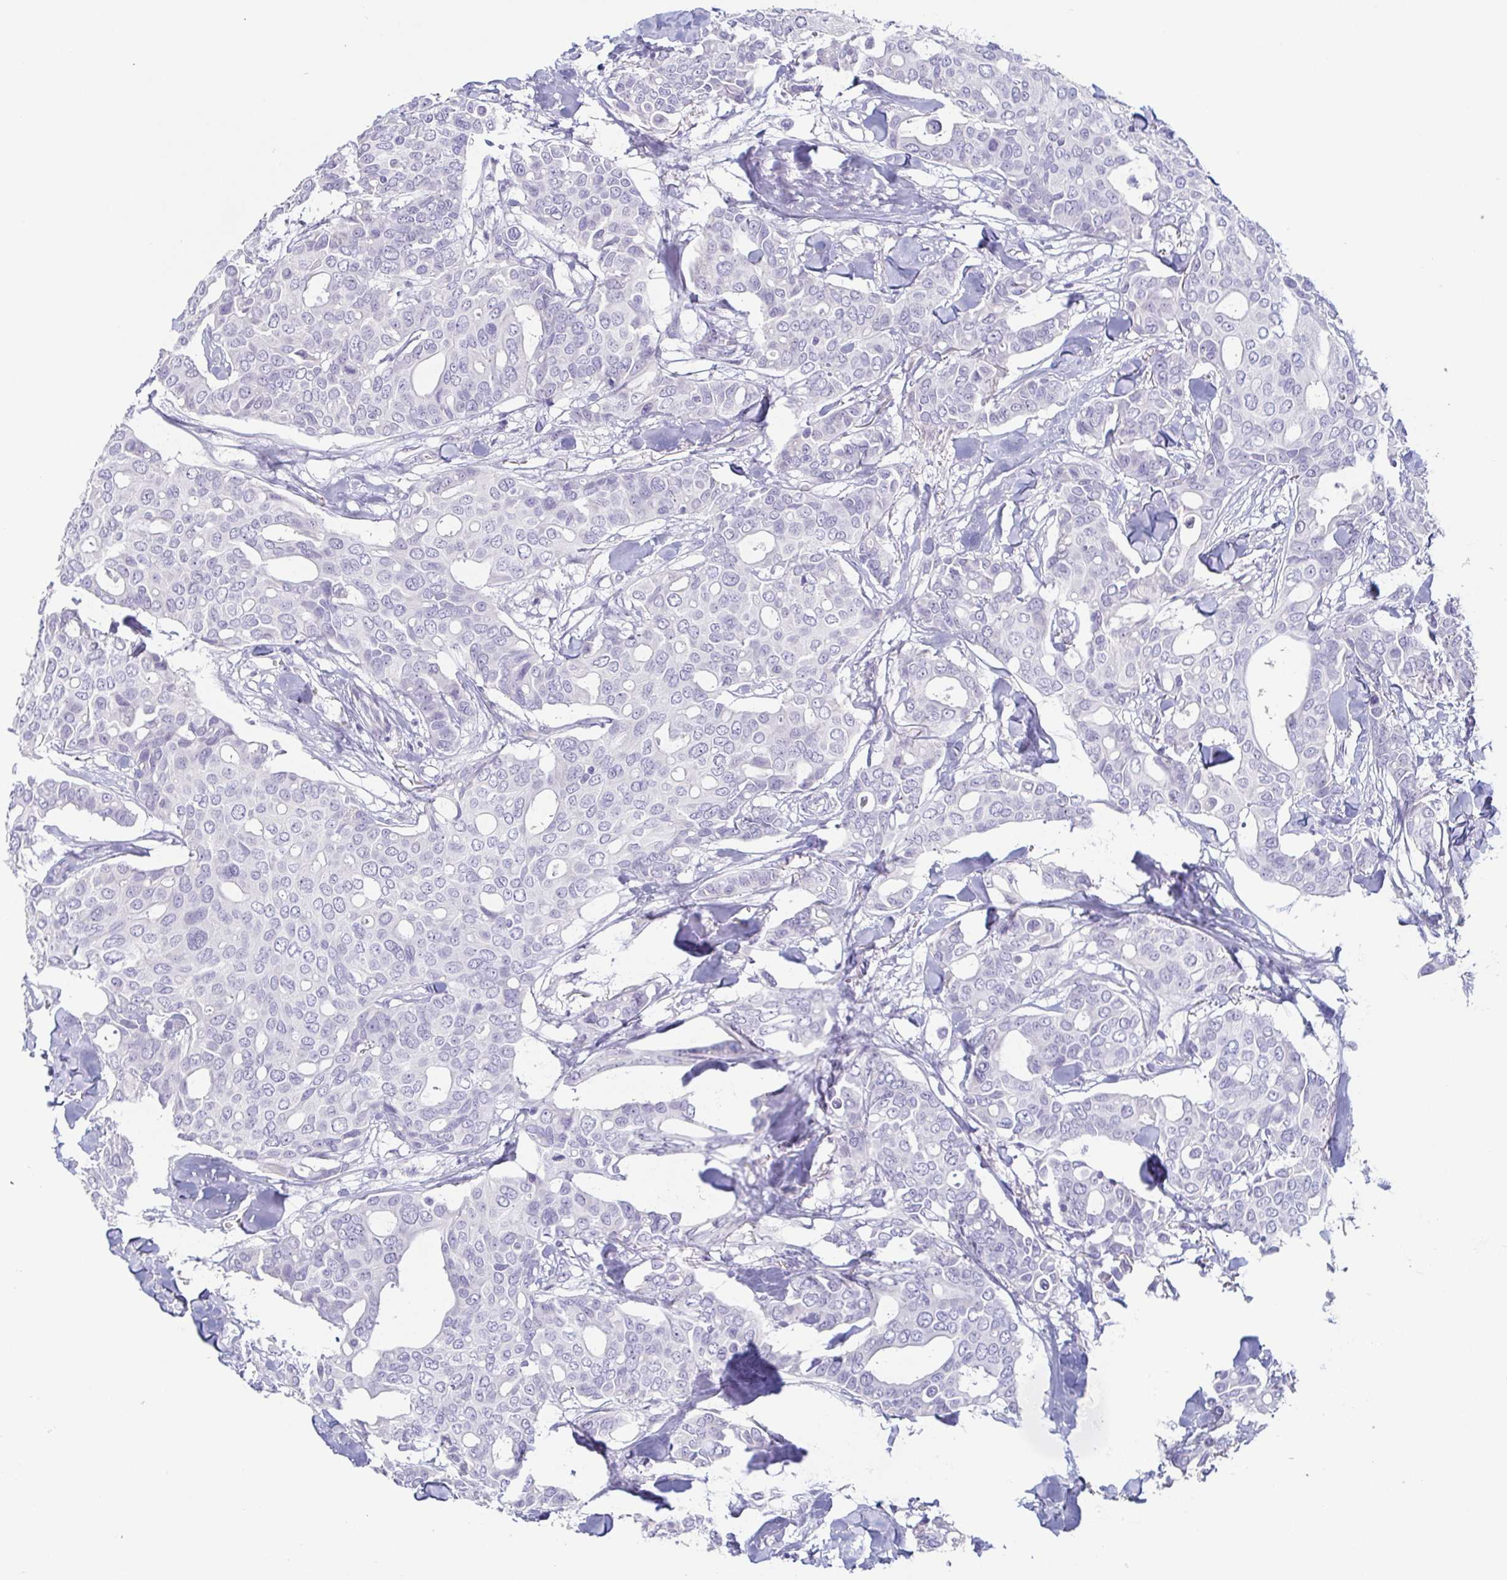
{"staining": {"intensity": "negative", "quantity": "none", "location": "none"}, "tissue": "breast cancer", "cell_type": "Tumor cells", "image_type": "cancer", "snomed": [{"axis": "morphology", "description": "Duct carcinoma"}, {"axis": "topography", "description": "Breast"}], "caption": "Tumor cells show no significant positivity in breast cancer (infiltrating ductal carcinoma).", "gene": "PRR27", "patient": {"sex": "female", "age": 54}}